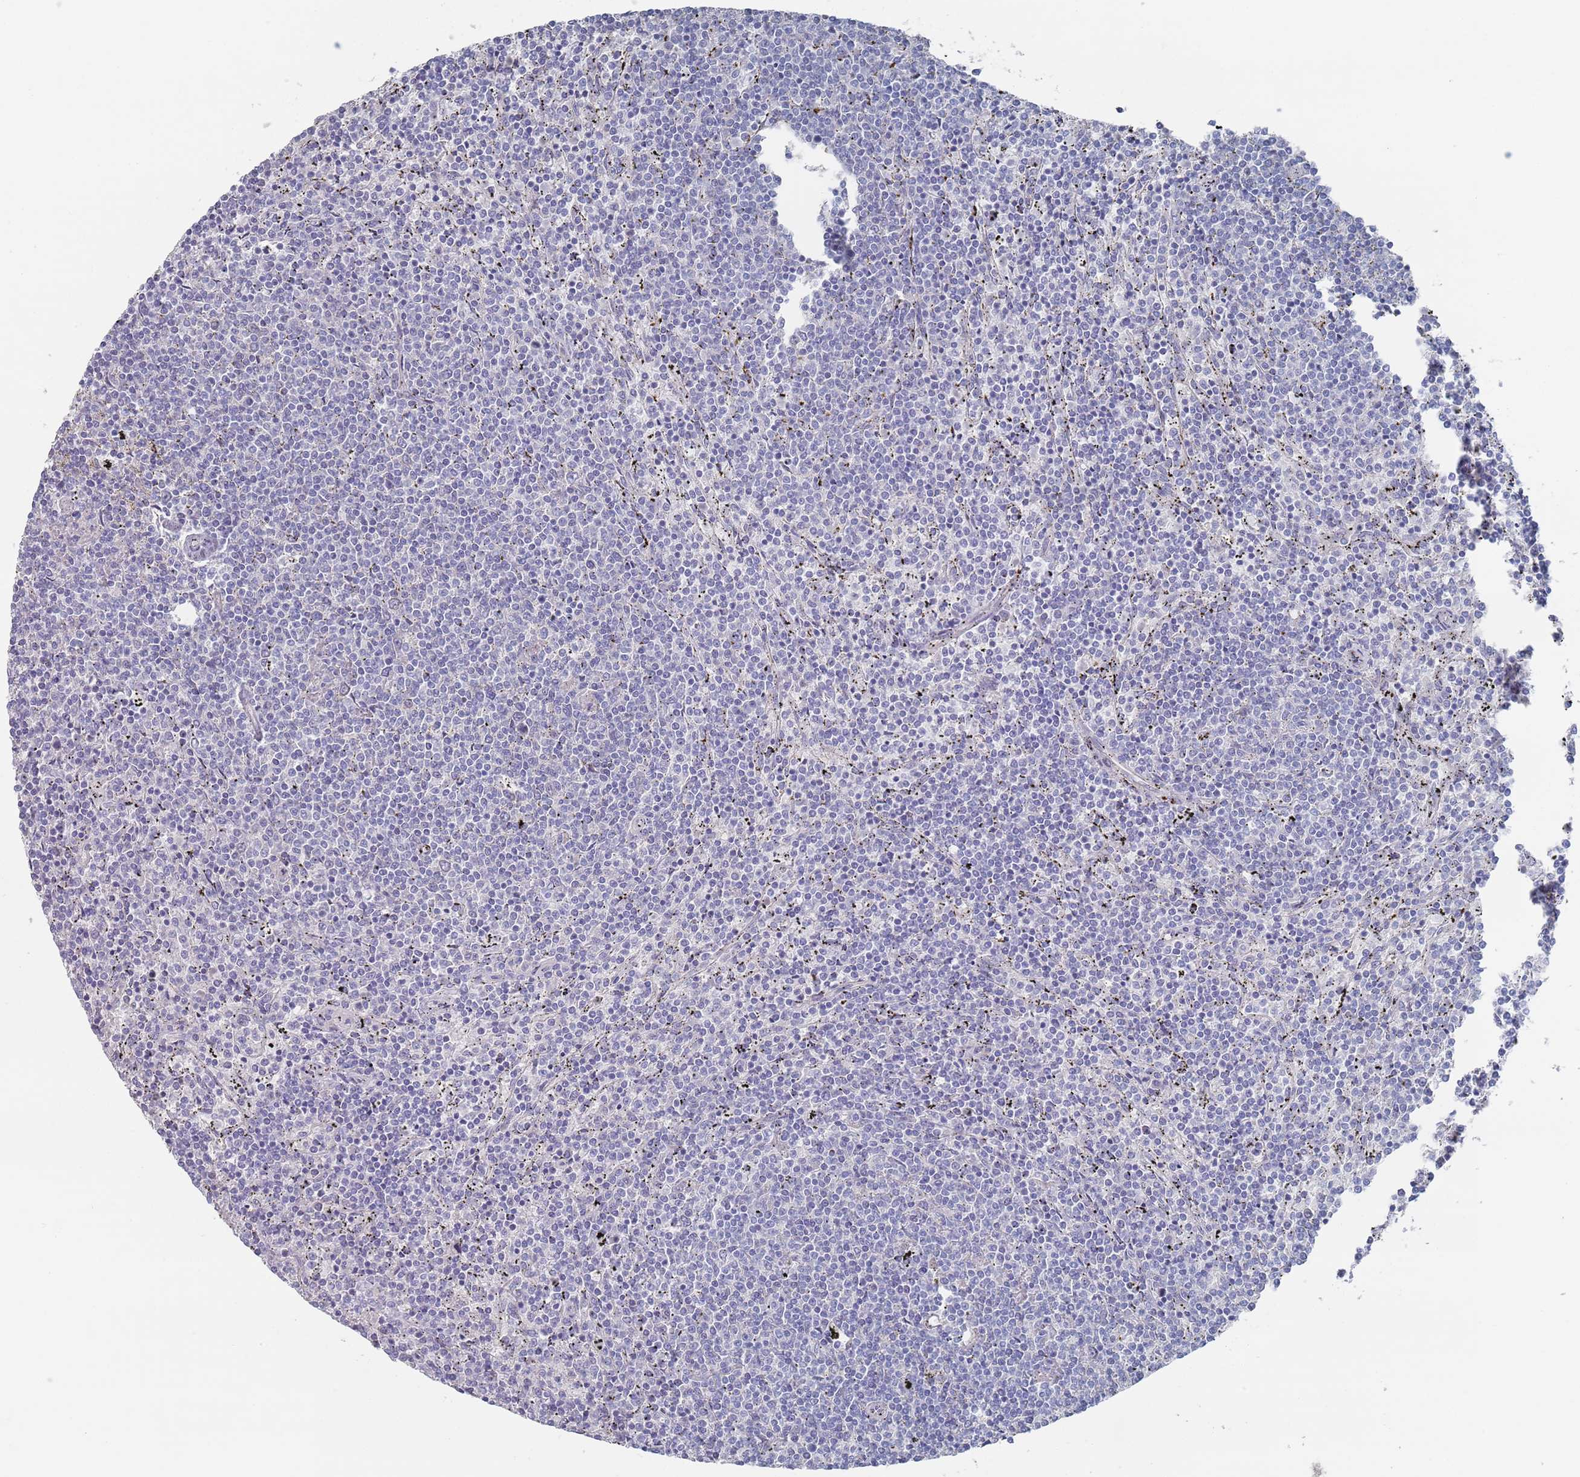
{"staining": {"intensity": "negative", "quantity": "none", "location": "none"}, "tissue": "lymphoma", "cell_type": "Tumor cells", "image_type": "cancer", "snomed": [{"axis": "morphology", "description": "Malignant lymphoma, non-Hodgkin's type, Low grade"}, {"axis": "topography", "description": "Spleen"}], "caption": "Immunohistochemistry photomicrograph of neoplastic tissue: human lymphoma stained with DAB exhibits no significant protein expression in tumor cells.", "gene": "TMCO3", "patient": {"sex": "female", "age": 50}}